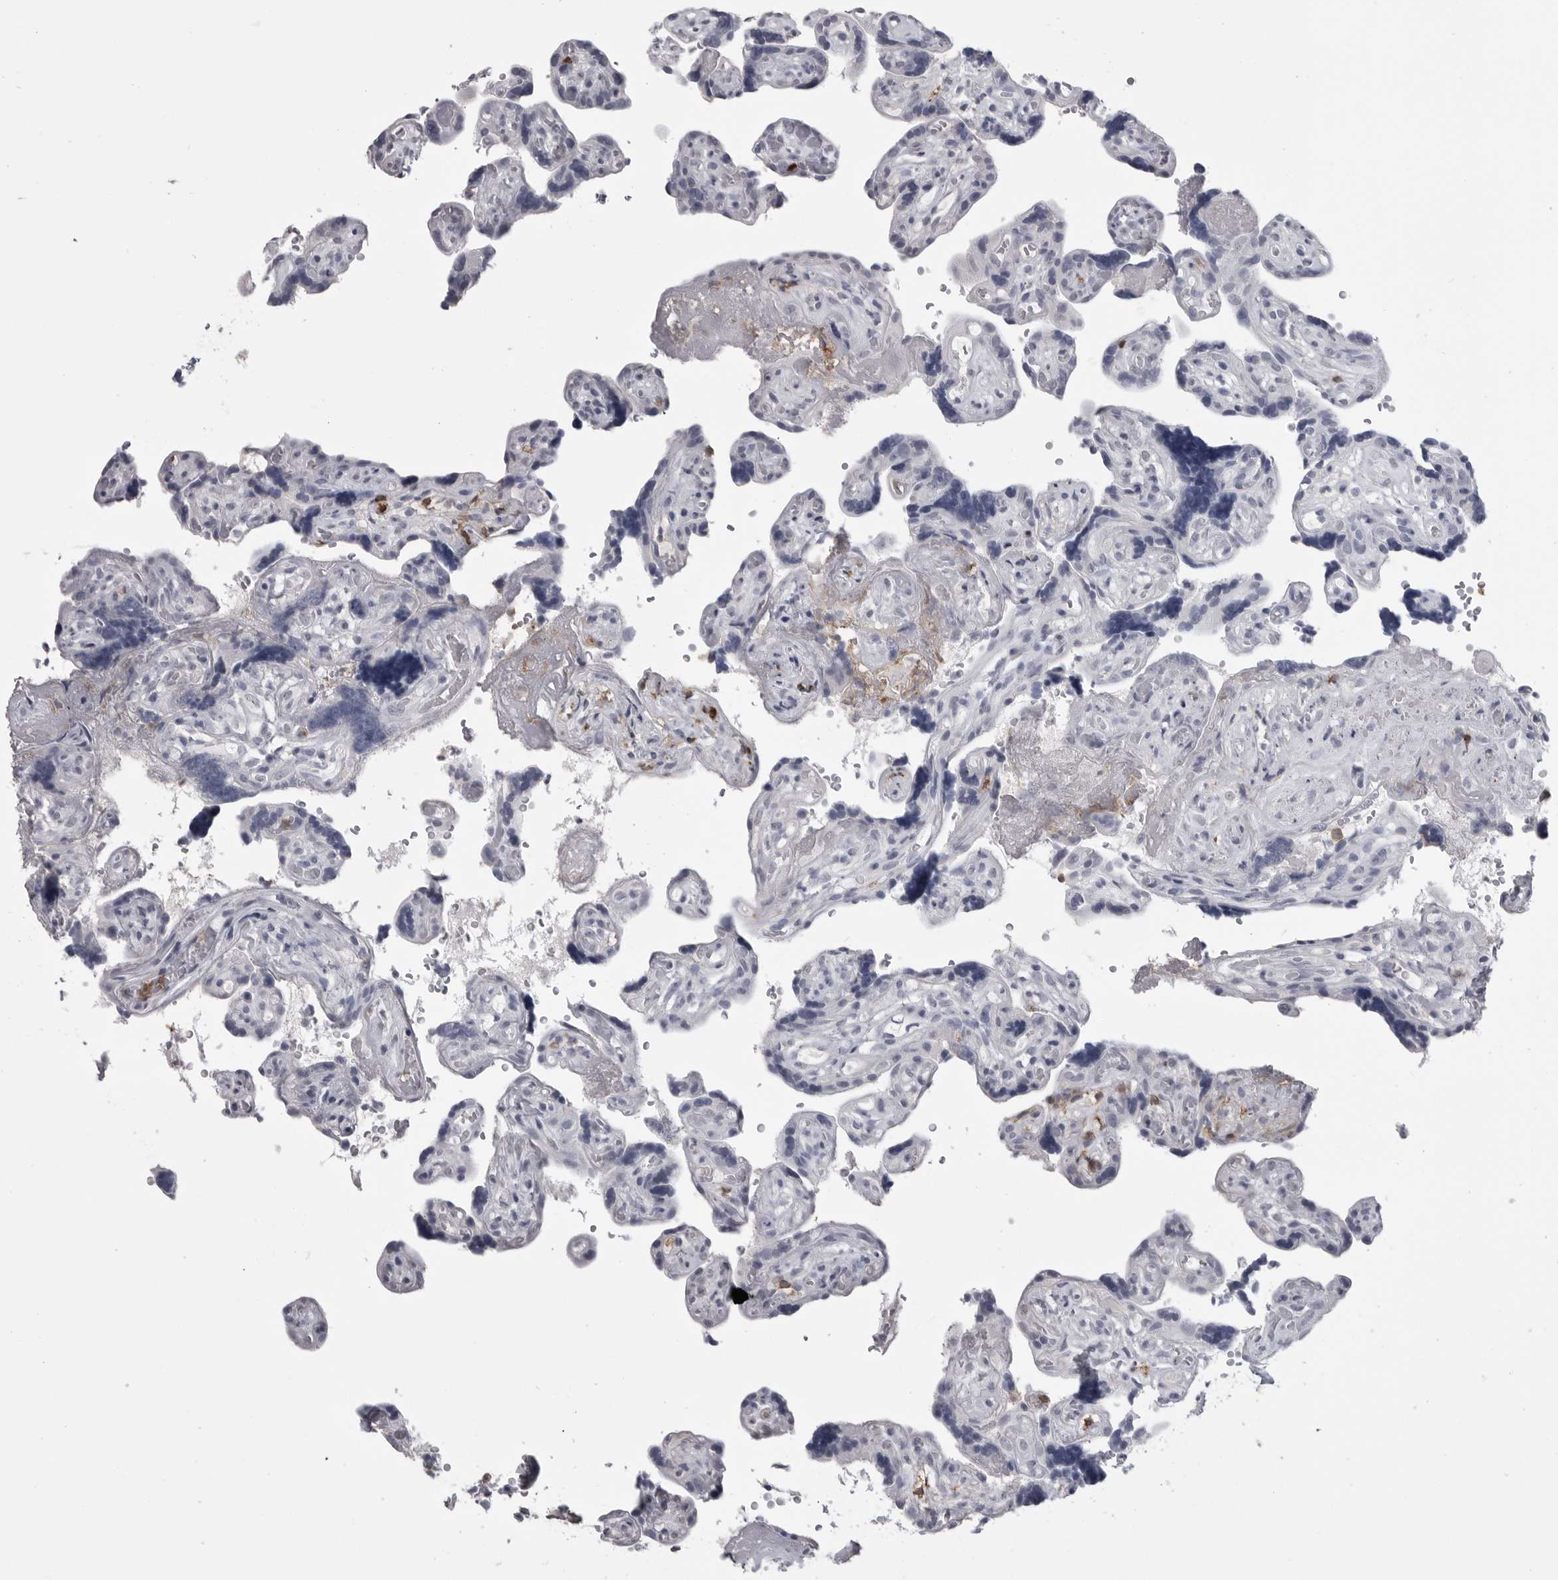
{"staining": {"intensity": "negative", "quantity": "none", "location": "none"}, "tissue": "placenta", "cell_type": "Decidual cells", "image_type": "normal", "snomed": [{"axis": "morphology", "description": "Normal tissue, NOS"}, {"axis": "topography", "description": "Placenta"}], "caption": "The histopathology image shows no significant staining in decidual cells of placenta. (Brightfield microscopy of DAB immunohistochemistry at high magnification).", "gene": "ITGAL", "patient": {"sex": "female", "age": 30}}